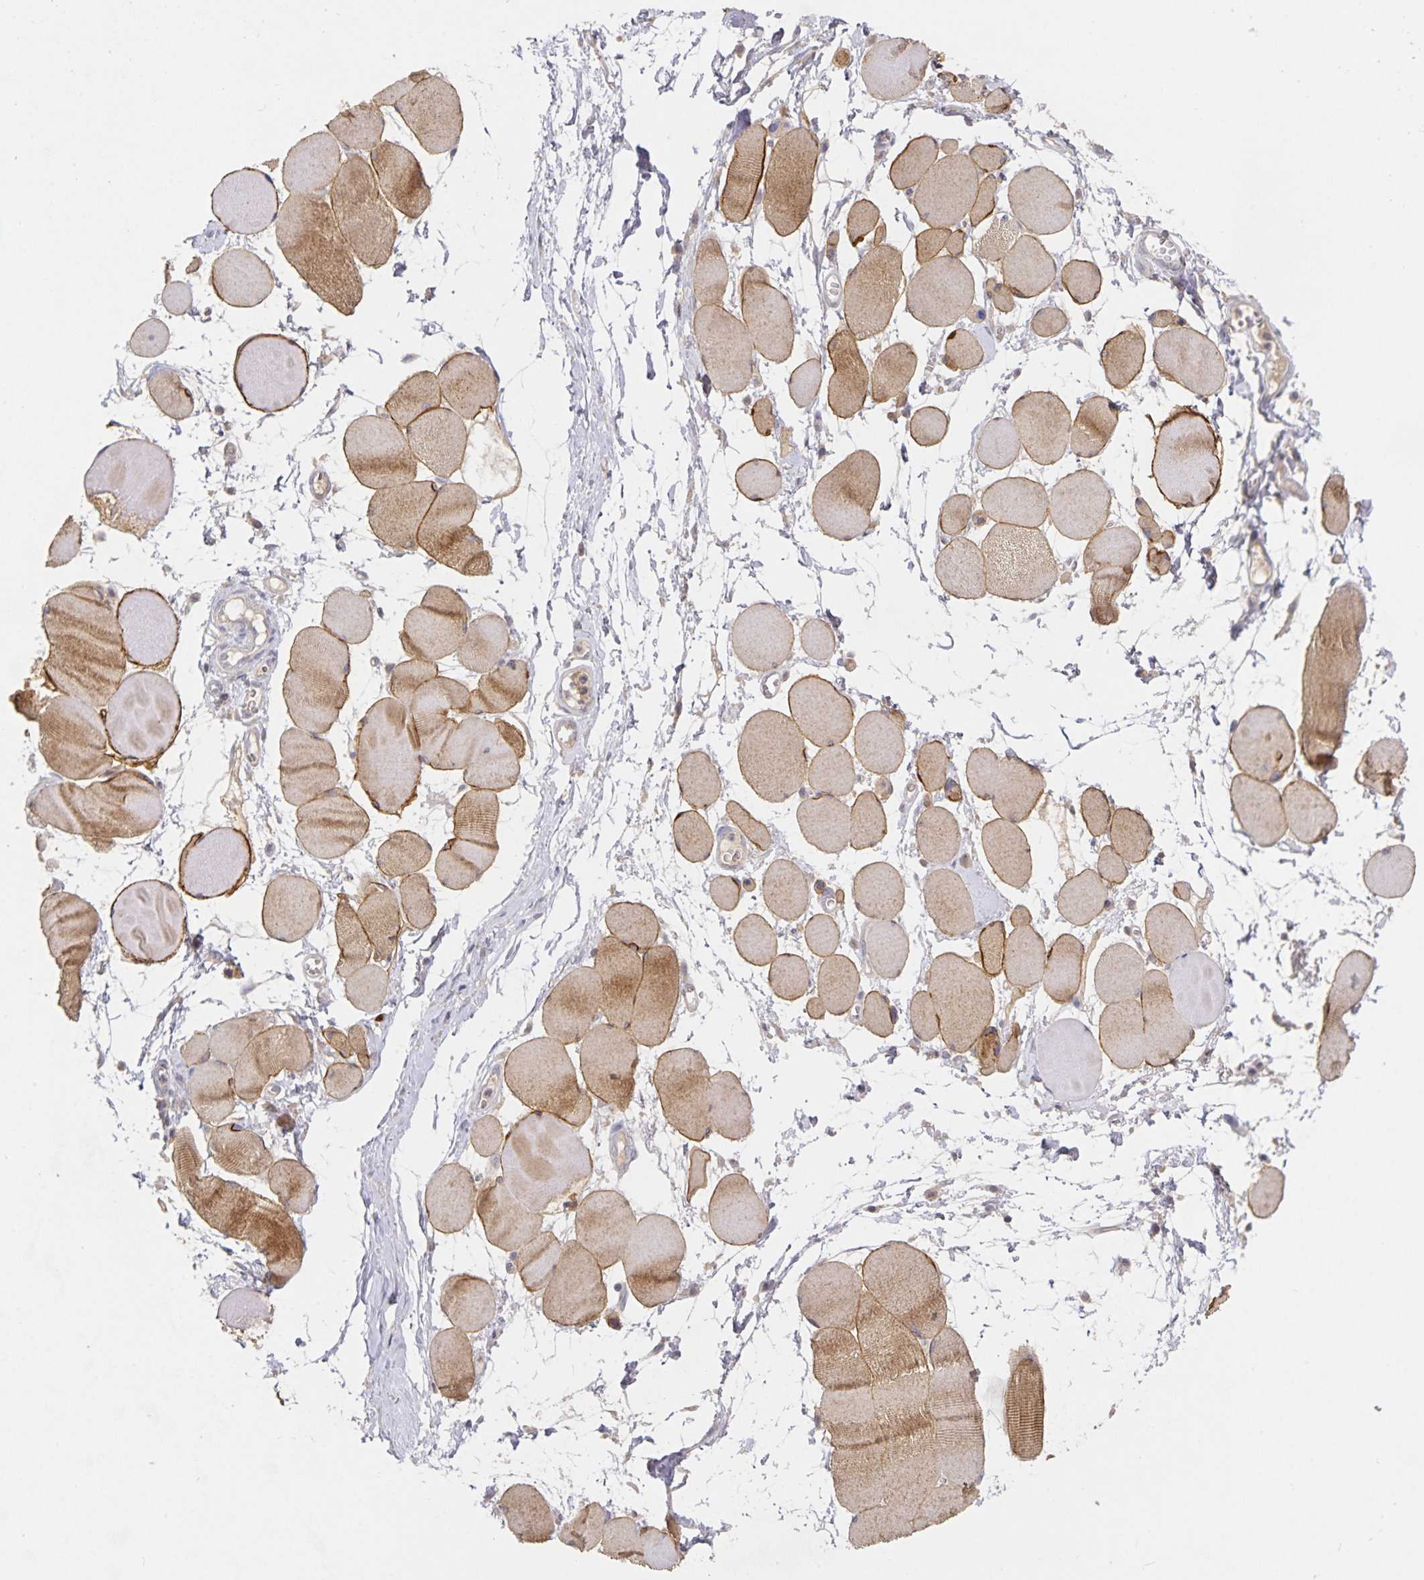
{"staining": {"intensity": "moderate", "quantity": "25%-75%", "location": "cytoplasmic/membranous"}, "tissue": "skeletal muscle", "cell_type": "Myocytes", "image_type": "normal", "snomed": [{"axis": "morphology", "description": "Normal tissue, NOS"}, {"axis": "topography", "description": "Skeletal muscle"}], "caption": "Approximately 25%-75% of myocytes in benign skeletal muscle demonstrate moderate cytoplasmic/membranous protein expression as visualized by brown immunohistochemical staining.", "gene": "HEPN1", "patient": {"sex": "female", "age": 75}}